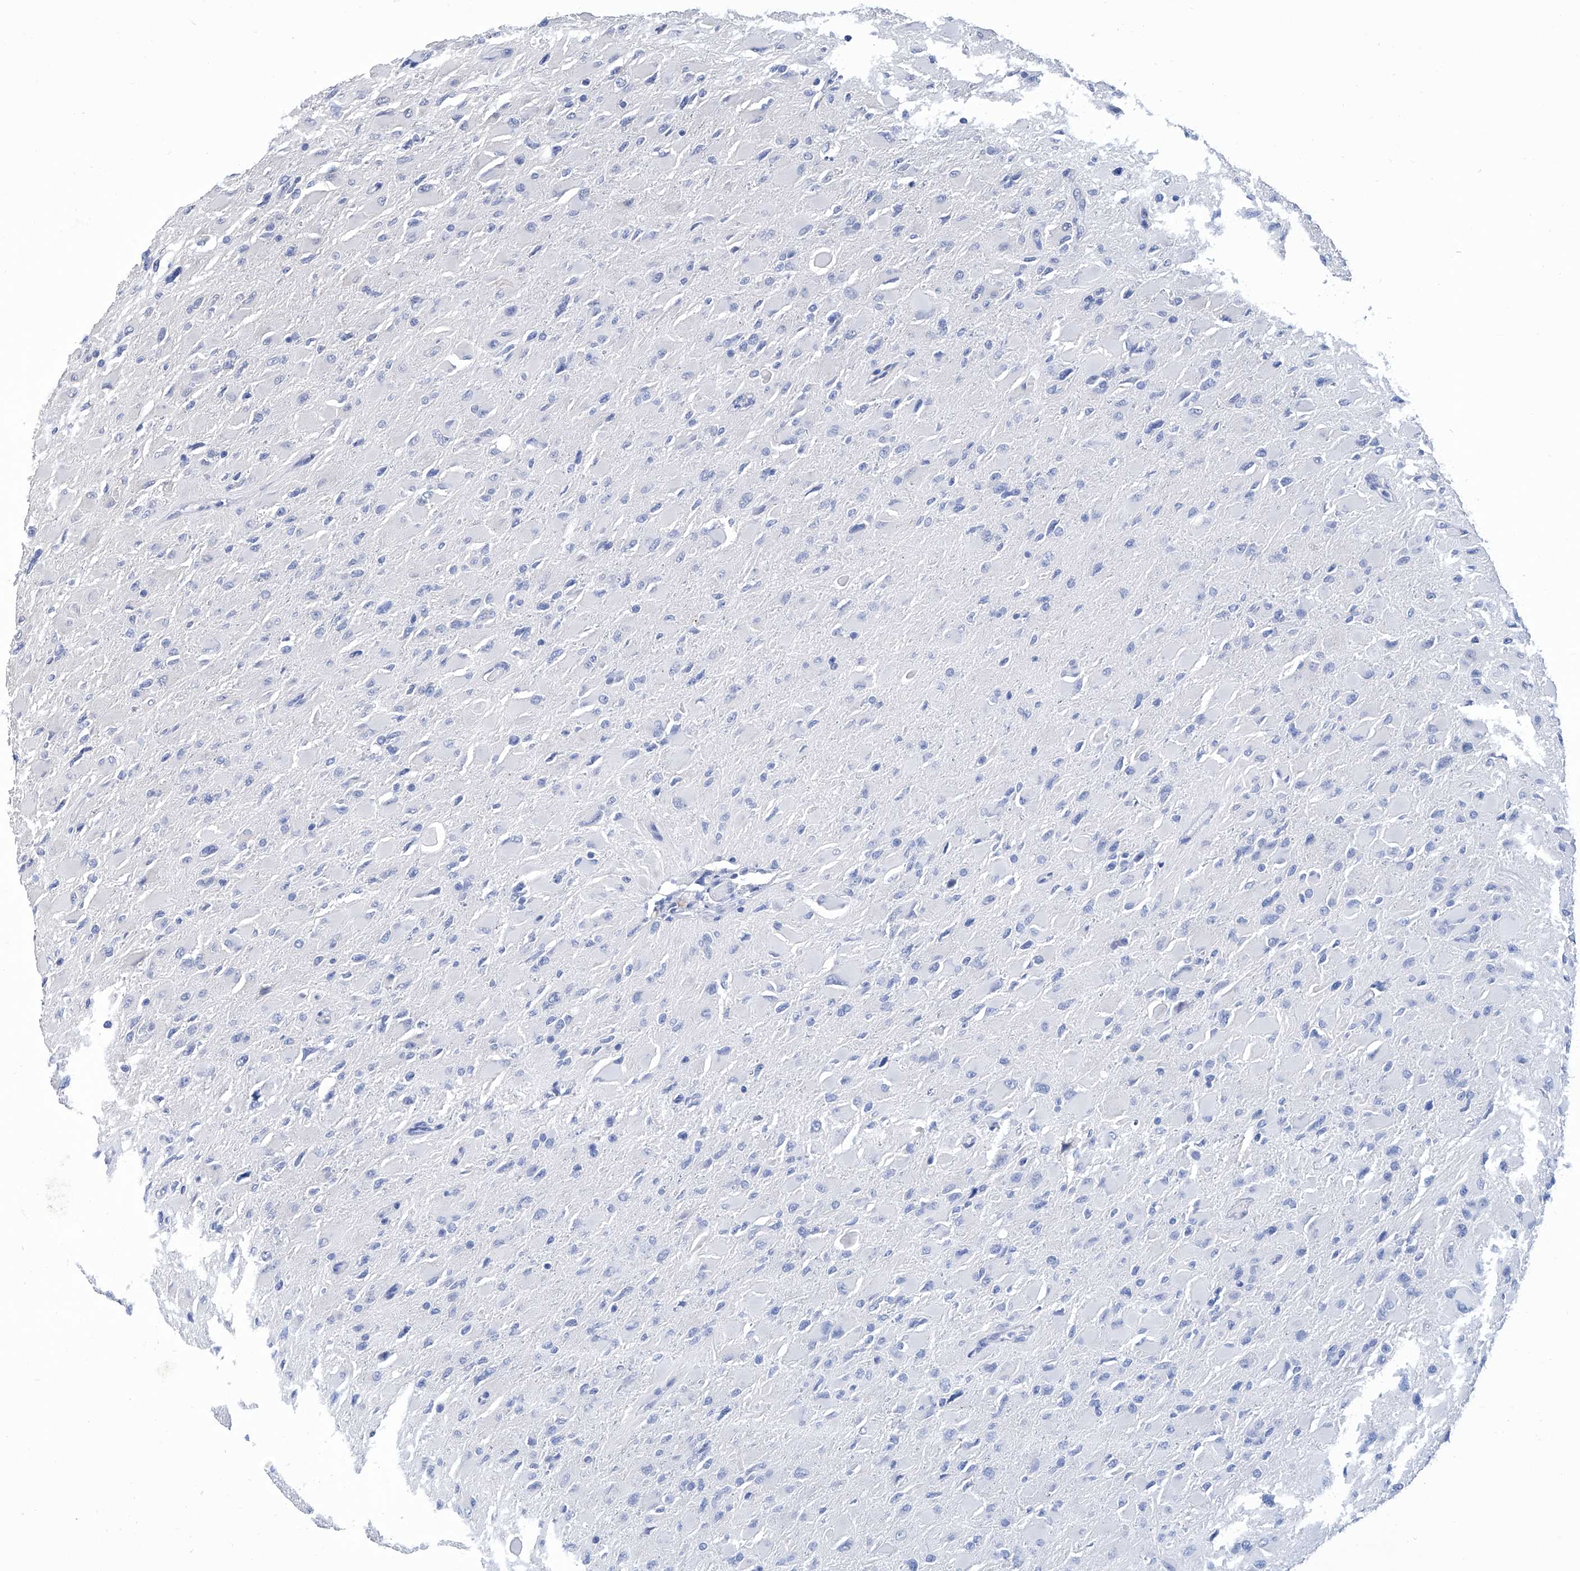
{"staining": {"intensity": "negative", "quantity": "none", "location": "none"}, "tissue": "glioma", "cell_type": "Tumor cells", "image_type": "cancer", "snomed": [{"axis": "morphology", "description": "Glioma, malignant, High grade"}, {"axis": "topography", "description": "Cerebral cortex"}], "caption": "IHC image of human glioma stained for a protein (brown), which reveals no expression in tumor cells. The staining was performed using DAB (3,3'-diaminobenzidine) to visualize the protein expression in brown, while the nuclei were stained in blue with hematoxylin (Magnification: 20x).", "gene": "GPT", "patient": {"sex": "female", "age": 36}}